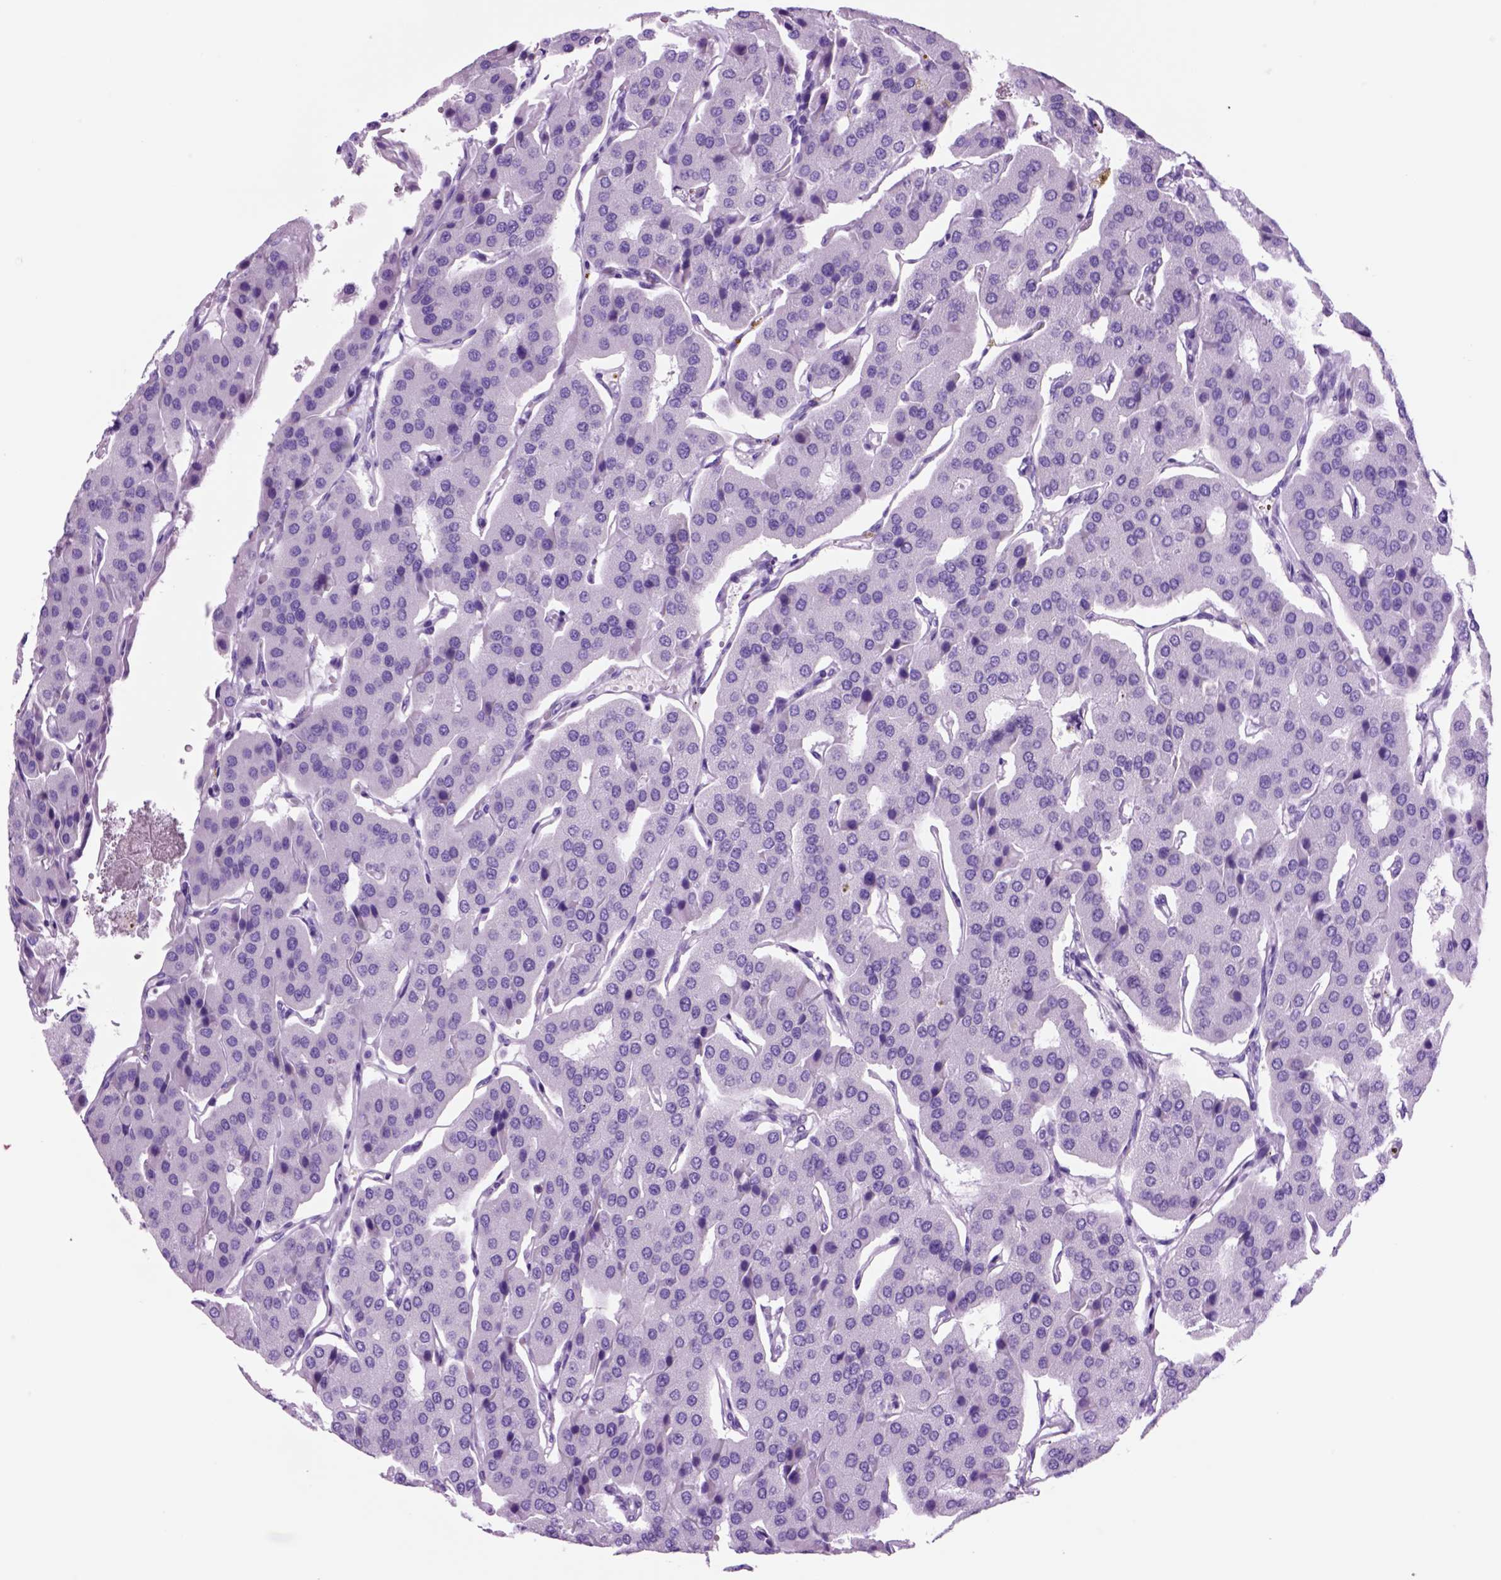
{"staining": {"intensity": "negative", "quantity": "none", "location": "none"}, "tissue": "parathyroid gland", "cell_type": "Glandular cells", "image_type": "normal", "snomed": [{"axis": "morphology", "description": "Normal tissue, NOS"}, {"axis": "morphology", "description": "Adenoma, NOS"}, {"axis": "topography", "description": "Parathyroid gland"}], "caption": "There is no significant expression in glandular cells of parathyroid gland. (DAB (3,3'-diaminobenzidine) immunohistochemistry (IHC), high magnification).", "gene": "HHIPL2", "patient": {"sex": "female", "age": 86}}